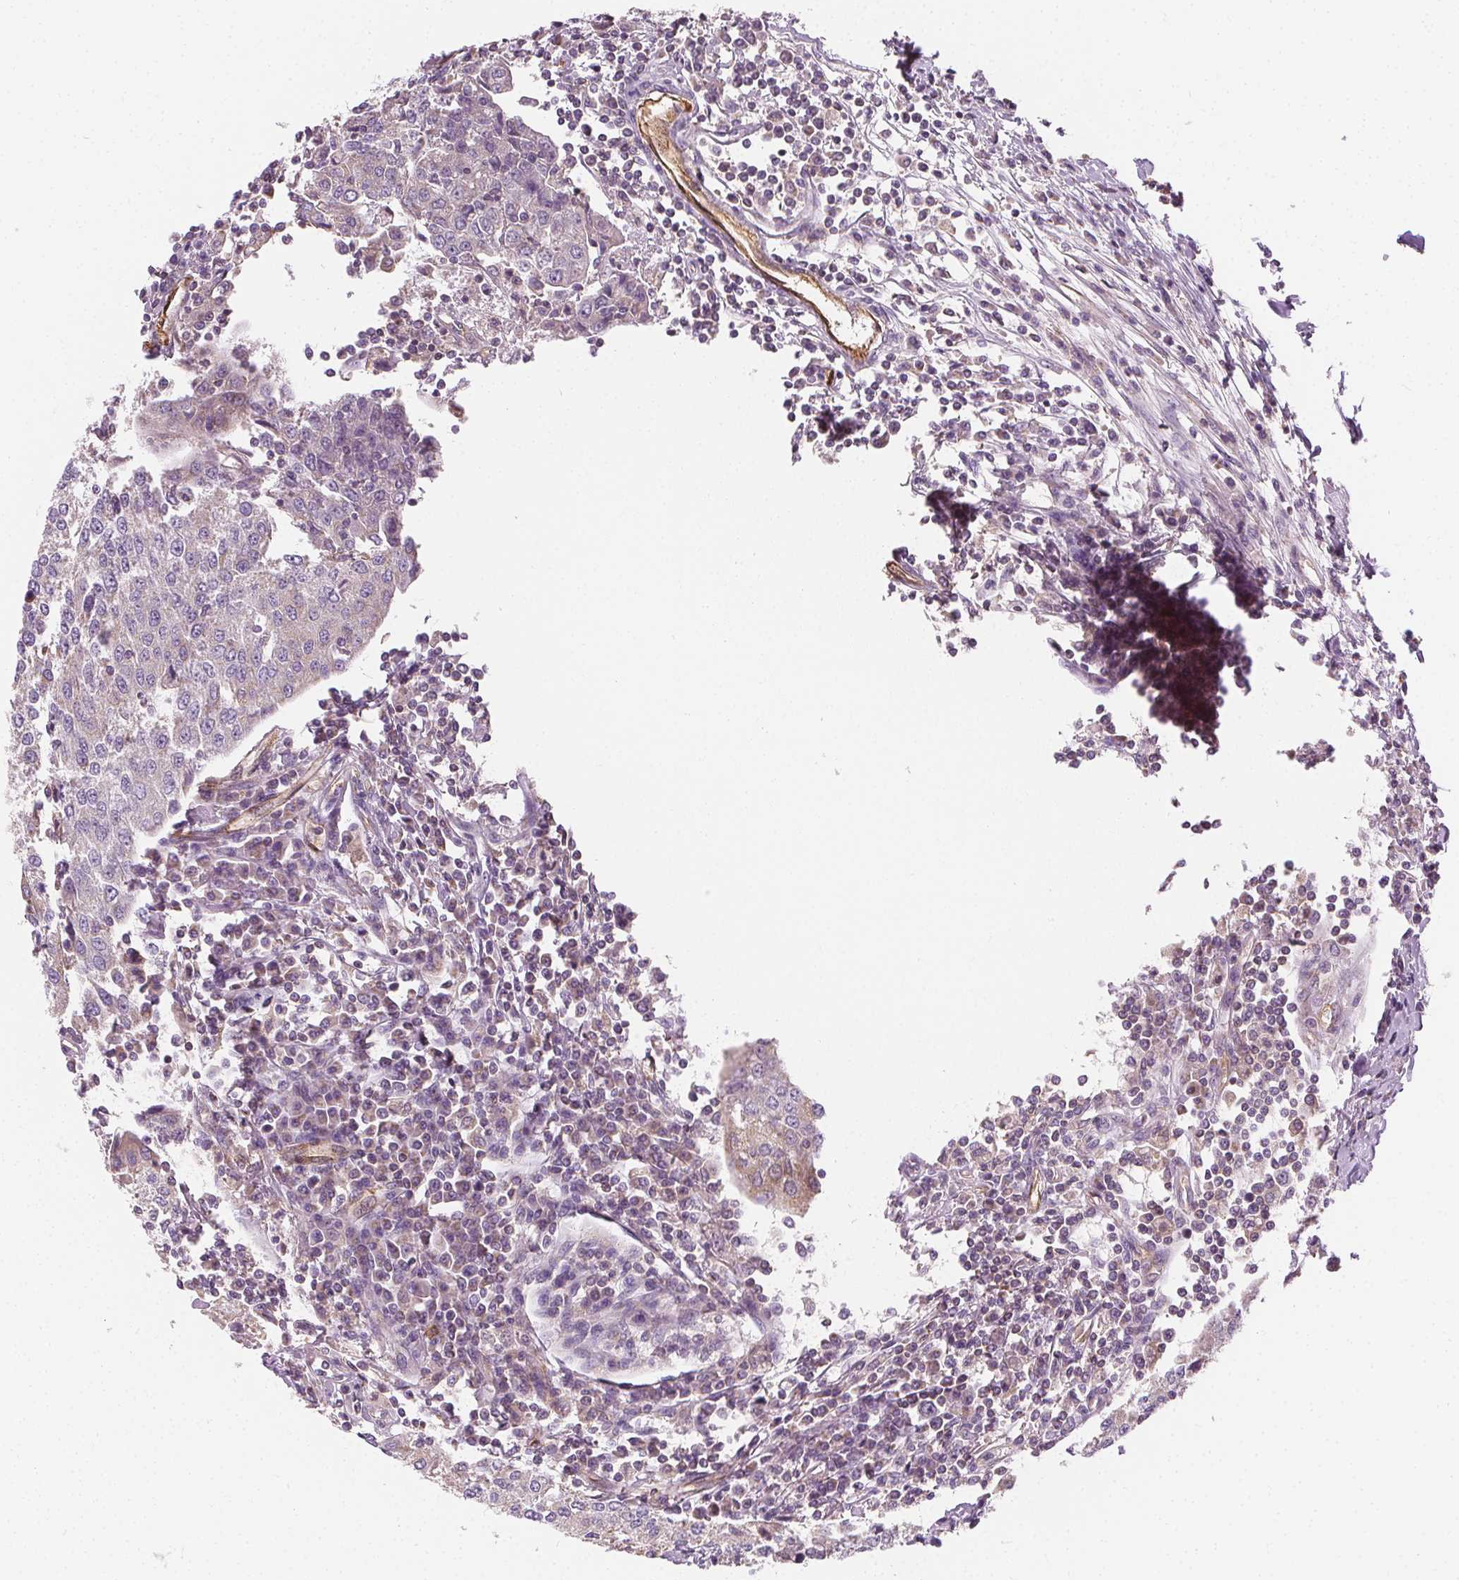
{"staining": {"intensity": "negative", "quantity": "none", "location": "none"}, "tissue": "urothelial cancer", "cell_type": "Tumor cells", "image_type": "cancer", "snomed": [{"axis": "morphology", "description": "Urothelial carcinoma, High grade"}, {"axis": "topography", "description": "Urinary bladder"}], "caption": "Protein analysis of urothelial cancer reveals no significant staining in tumor cells.", "gene": "RAB20", "patient": {"sex": "female", "age": 85}}